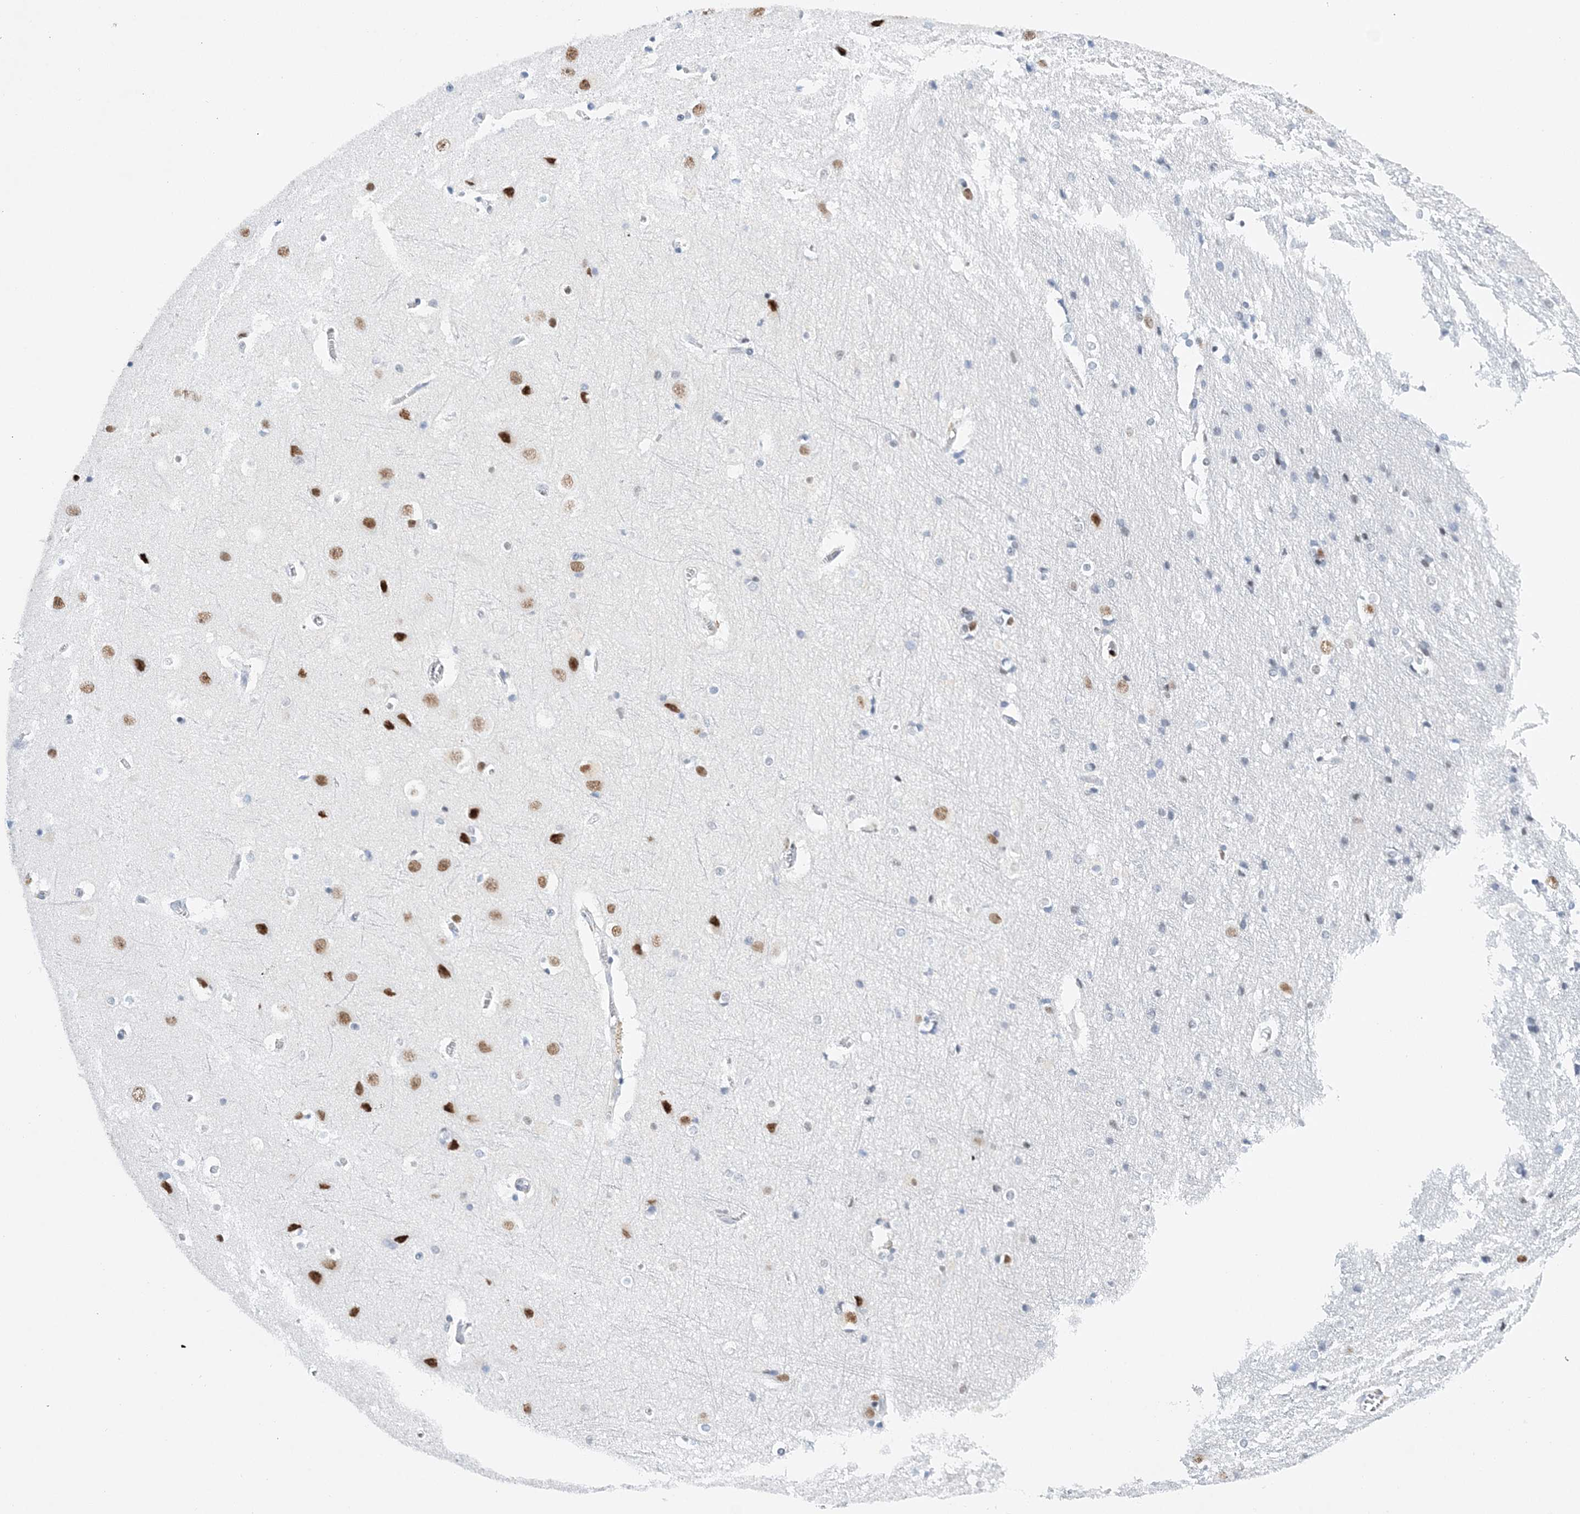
{"staining": {"intensity": "negative", "quantity": "none", "location": "none"}, "tissue": "cerebral cortex", "cell_type": "Endothelial cells", "image_type": "normal", "snomed": [{"axis": "morphology", "description": "Normal tissue, NOS"}, {"axis": "topography", "description": "Cerebral cortex"}], "caption": "Immunohistochemistry of benign cerebral cortex displays no positivity in endothelial cells. (Brightfield microscopy of DAB (3,3'-diaminobenzidine) IHC at high magnification).", "gene": "PRMT9", "patient": {"sex": "male", "age": 54}}